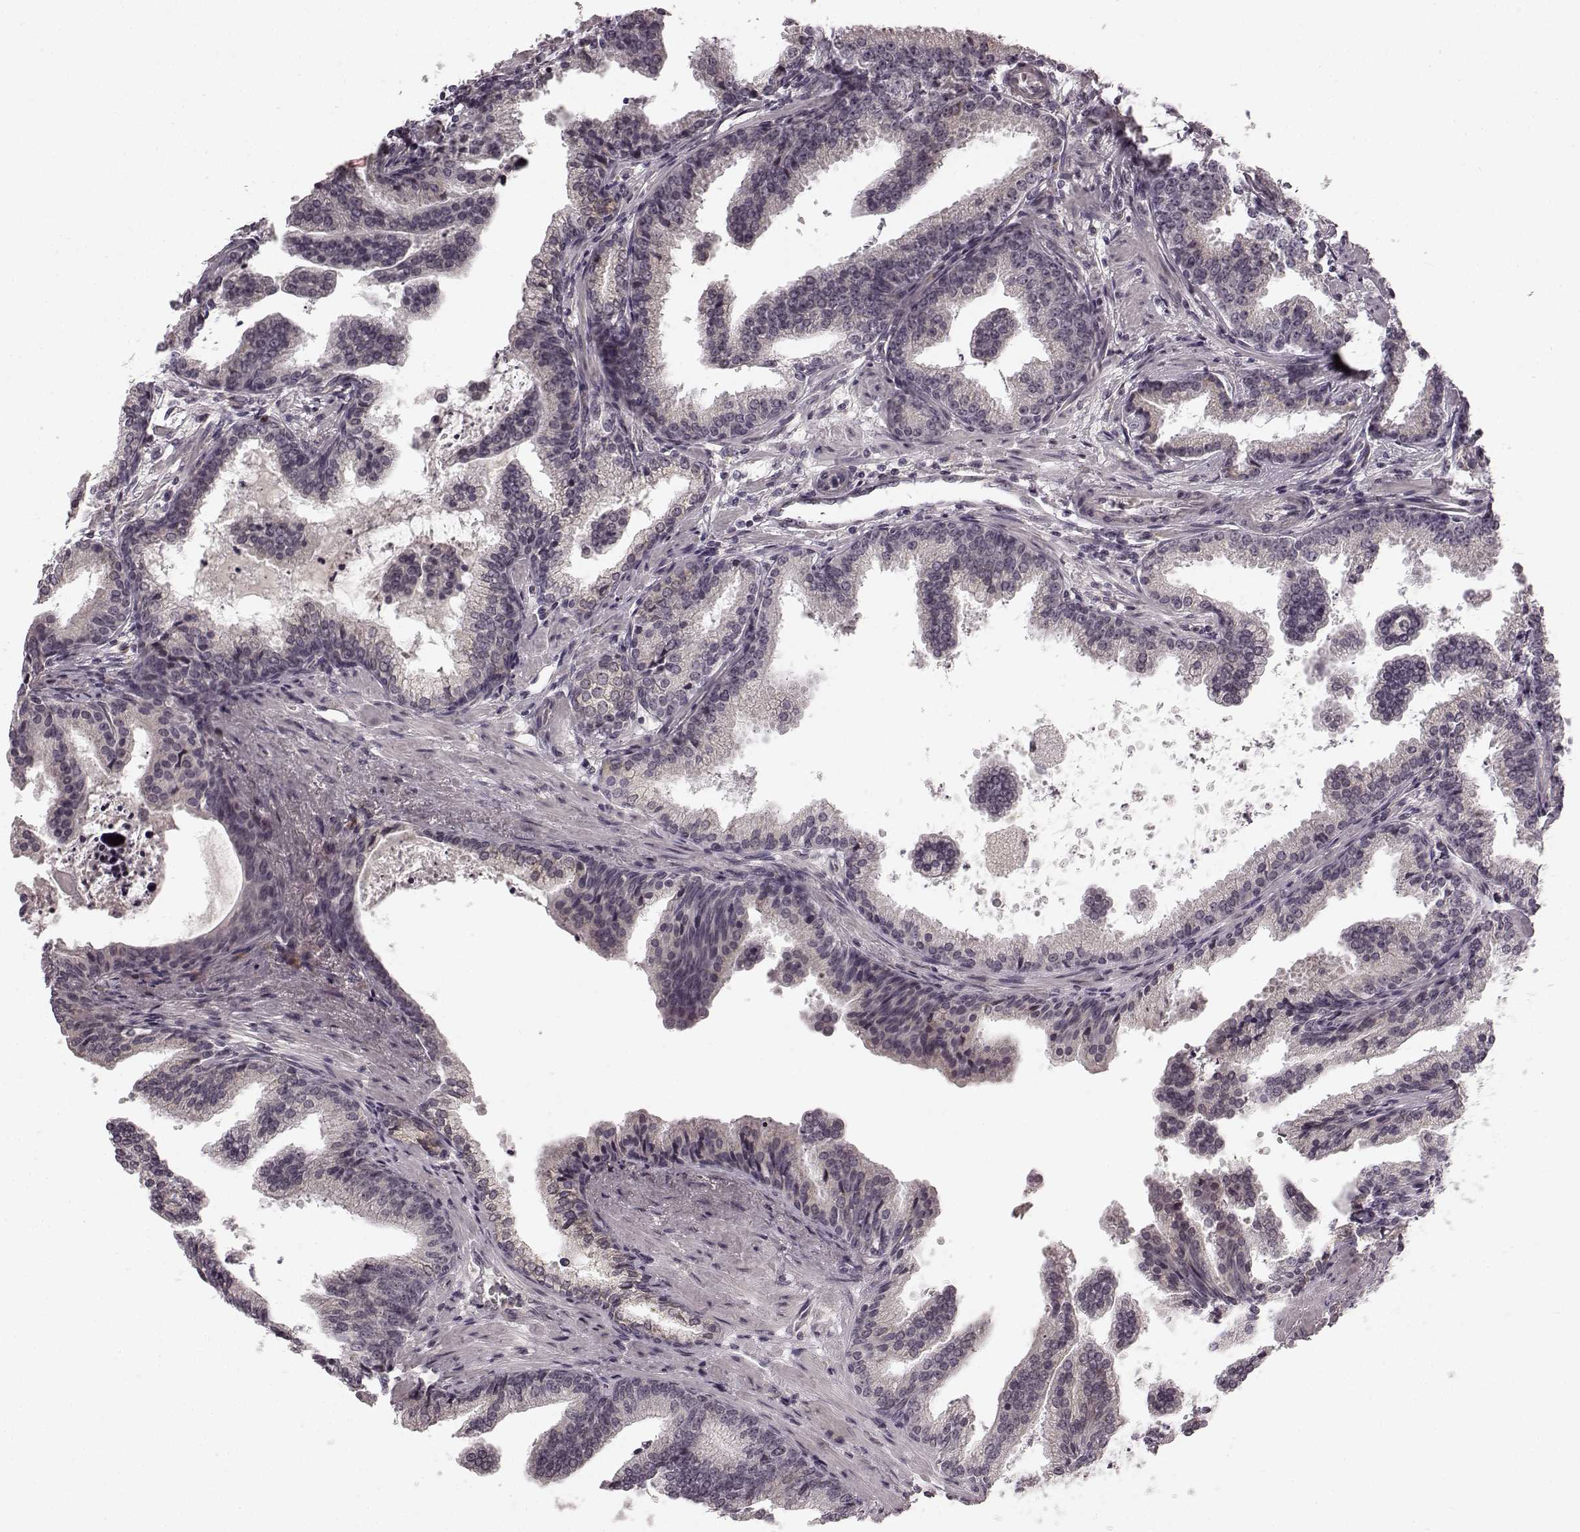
{"staining": {"intensity": "negative", "quantity": "none", "location": "none"}, "tissue": "prostate cancer", "cell_type": "Tumor cells", "image_type": "cancer", "snomed": [{"axis": "morphology", "description": "Adenocarcinoma, NOS"}, {"axis": "topography", "description": "Prostate"}], "caption": "This is an immunohistochemistry (IHC) micrograph of adenocarcinoma (prostate). There is no staining in tumor cells.", "gene": "FAM234B", "patient": {"sex": "male", "age": 64}}